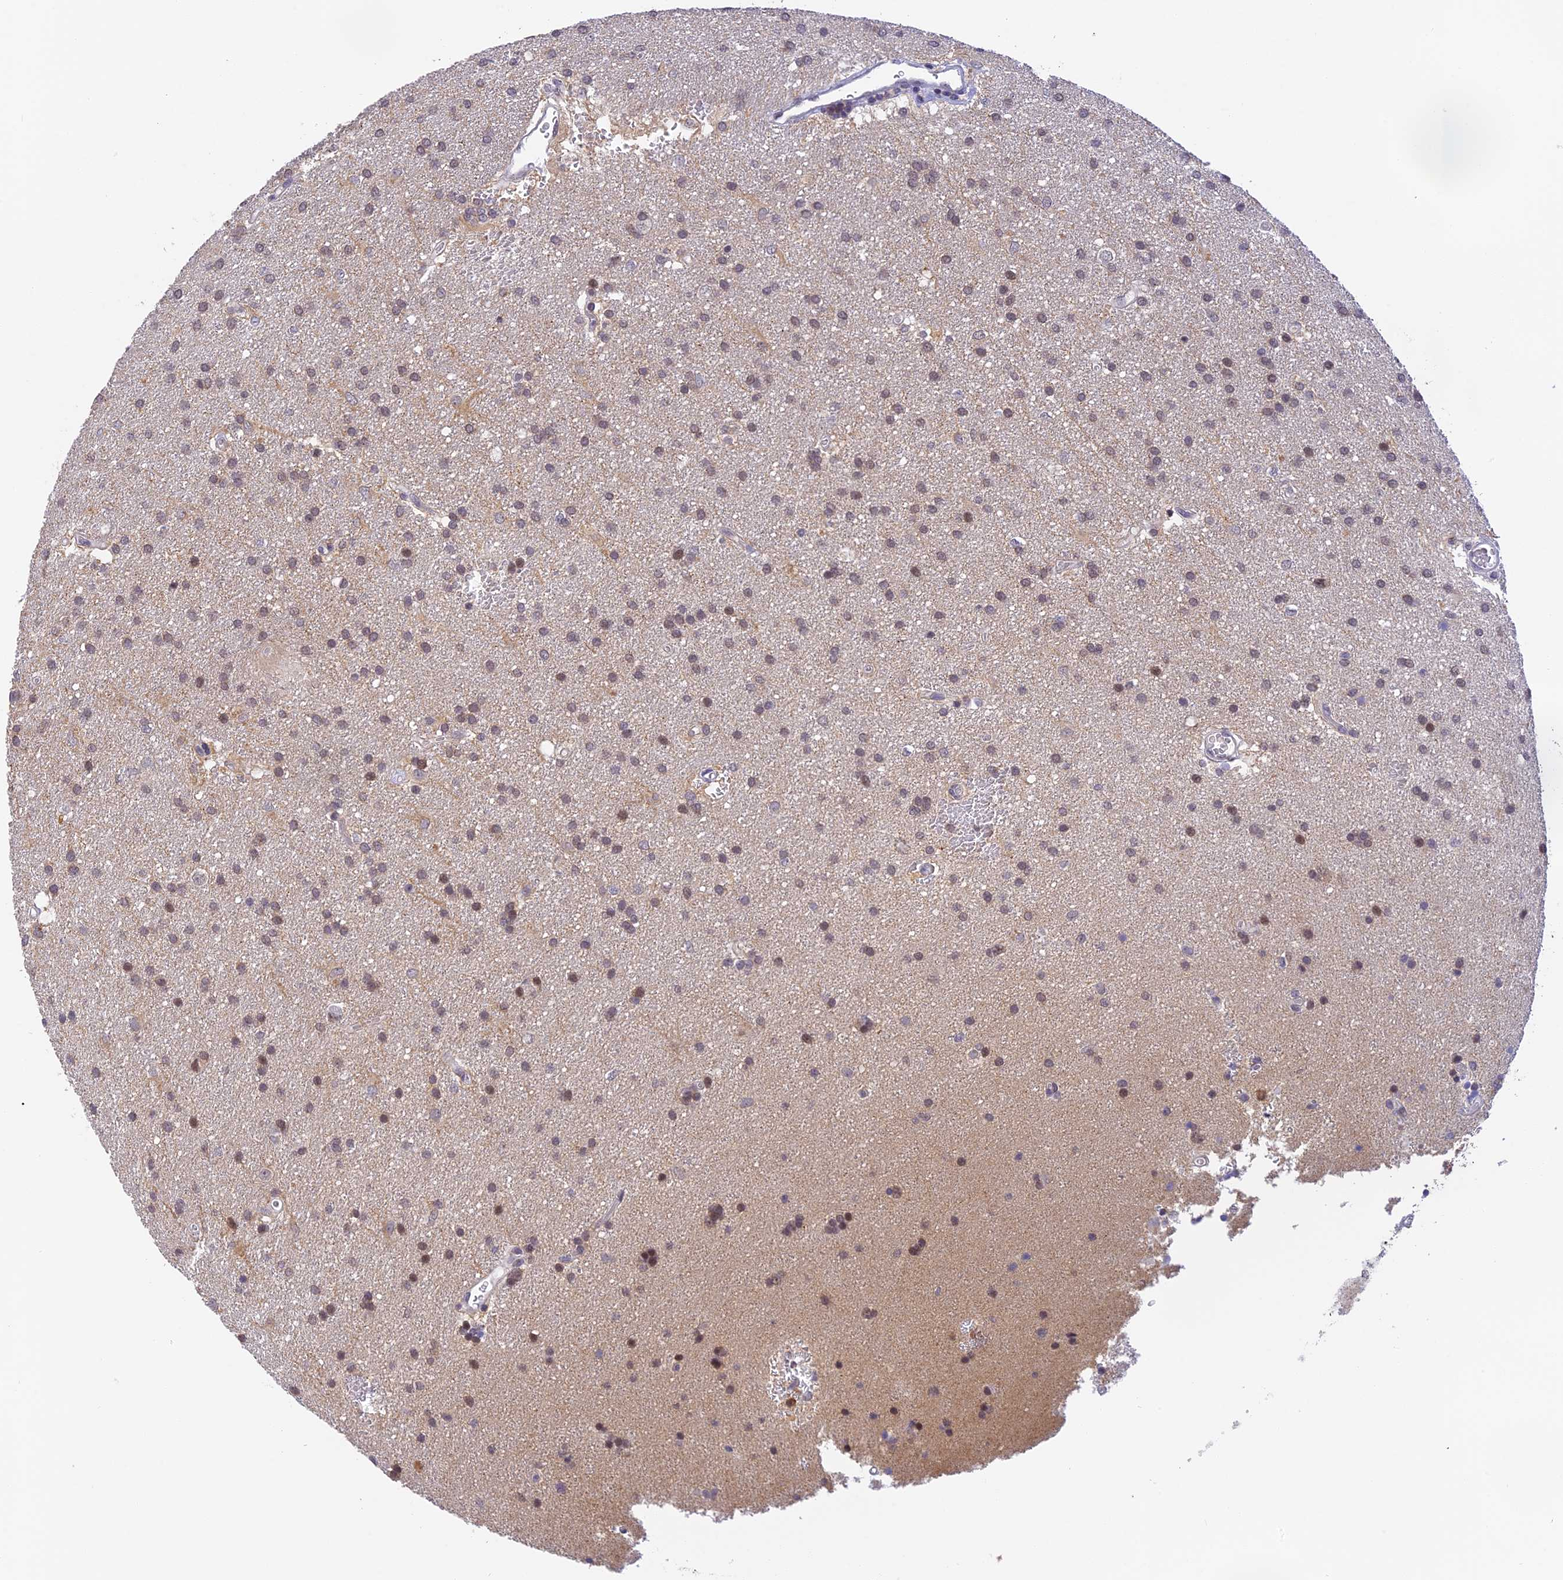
{"staining": {"intensity": "weak", "quantity": "25%-75%", "location": "nuclear"}, "tissue": "glioma", "cell_type": "Tumor cells", "image_type": "cancer", "snomed": [{"axis": "morphology", "description": "Glioma, malignant, Low grade"}, {"axis": "topography", "description": "Brain"}], "caption": "Immunohistochemistry staining of glioma, which exhibits low levels of weak nuclear expression in approximately 25%-75% of tumor cells indicating weak nuclear protein expression. The staining was performed using DAB (brown) for protein detection and nuclei were counterstained in hematoxylin (blue).", "gene": "PEX16", "patient": {"sex": "male", "age": 66}}